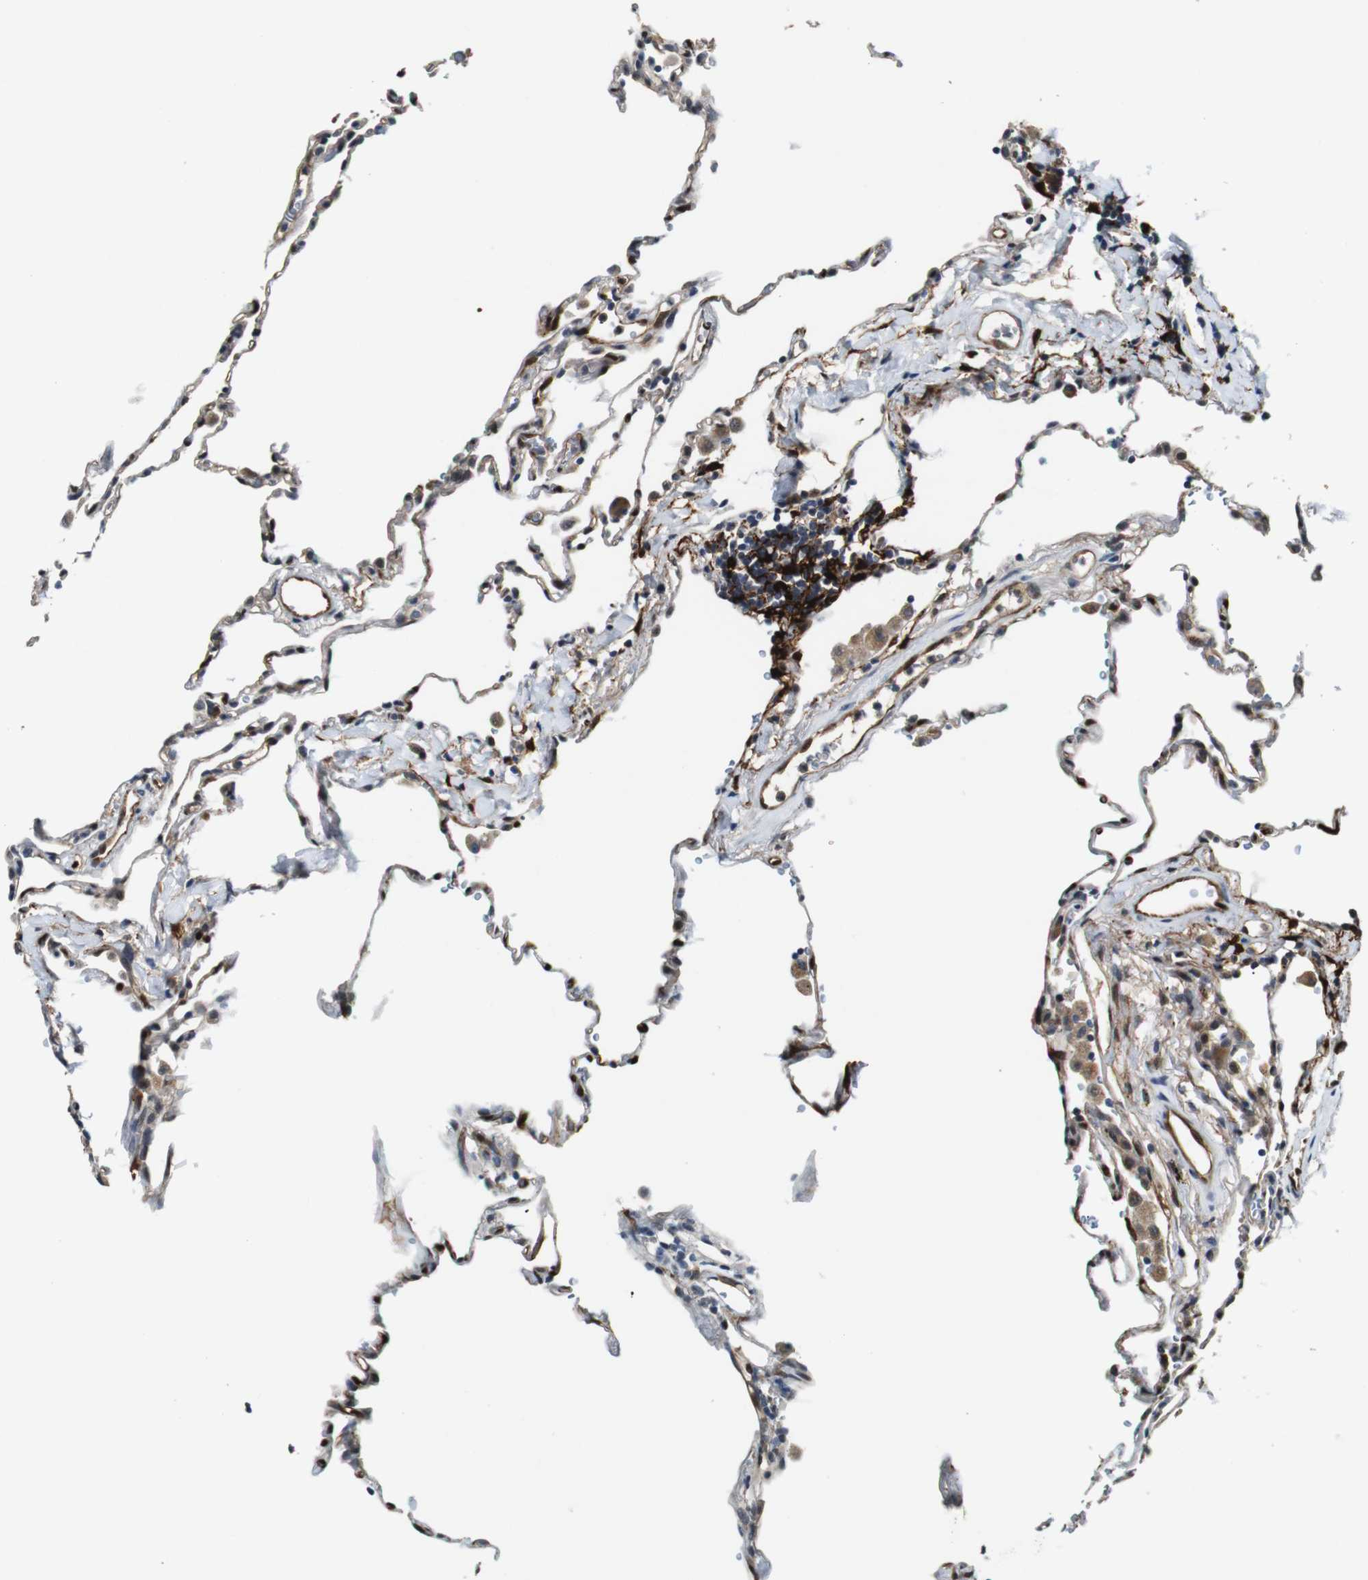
{"staining": {"intensity": "moderate", "quantity": "25%-75%", "location": "cytoplasmic/membranous,nuclear"}, "tissue": "lung", "cell_type": "Alveolar cells", "image_type": "normal", "snomed": [{"axis": "morphology", "description": "Normal tissue, NOS"}, {"axis": "topography", "description": "Lung"}], "caption": "Immunohistochemistry (DAB (3,3'-diaminobenzidine)) staining of normal human lung shows moderate cytoplasmic/membranous,nuclear protein staining in about 25%-75% of alveolar cells.", "gene": "LXN", "patient": {"sex": "male", "age": 59}}